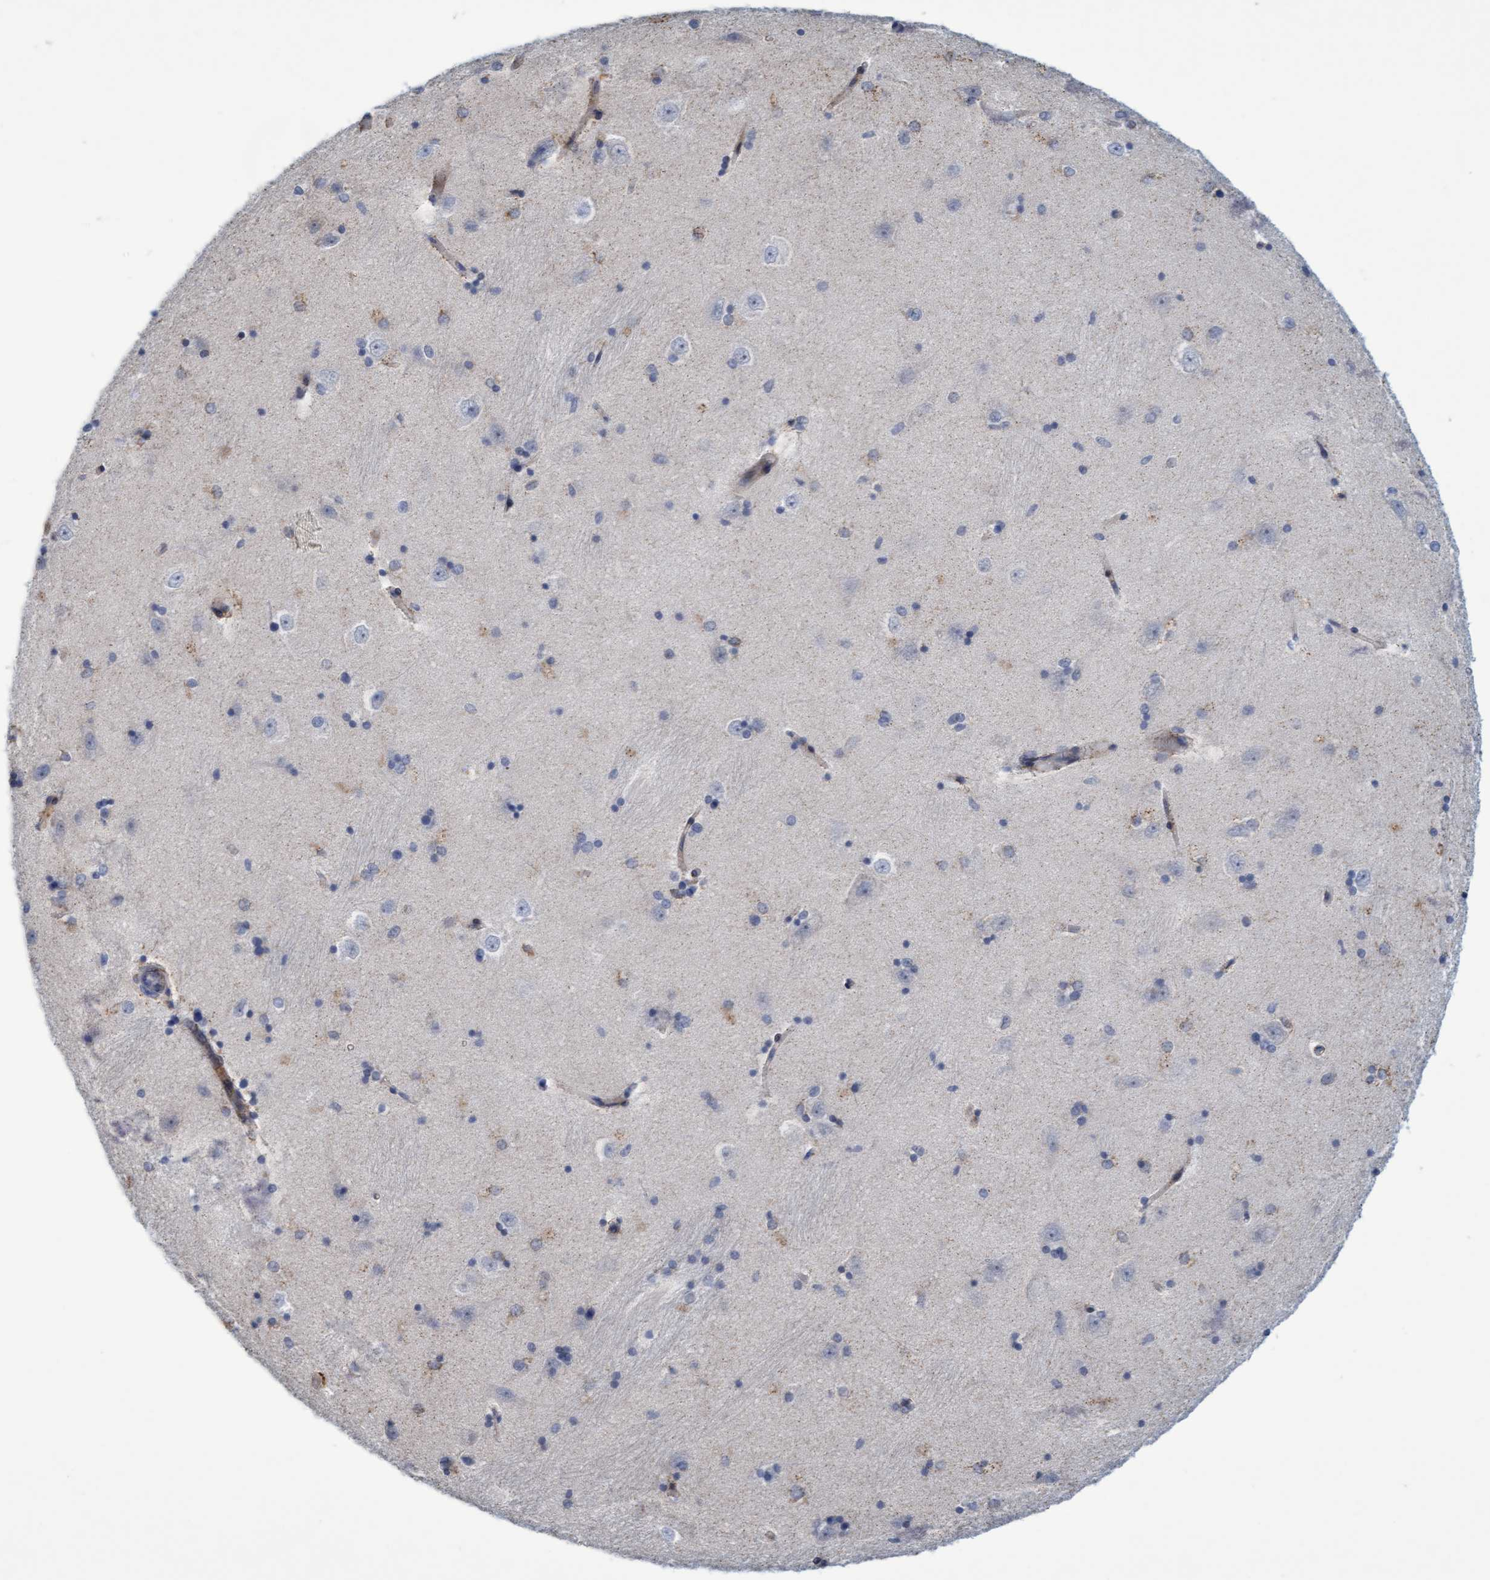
{"staining": {"intensity": "moderate", "quantity": "25%-75%", "location": "cytoplasmic/membranous"}, "tissue": "hippocampus", "cell_type": "Glial cells", "image_type": "normal", "snomed": [{"axis": "morphology", "description": "Normal tissue, NOS"}, {"axis": "topography", "description": "Hippocampus"}], "caption": "About 25%-75% of glial cells in benign human hippocampus show moderate cytoplasmic/membranous protein positivity as visualized by brown immunohistochemical staining.", "gene": "SLC28A3", "patient": {"sex": "male", "age": 45}}